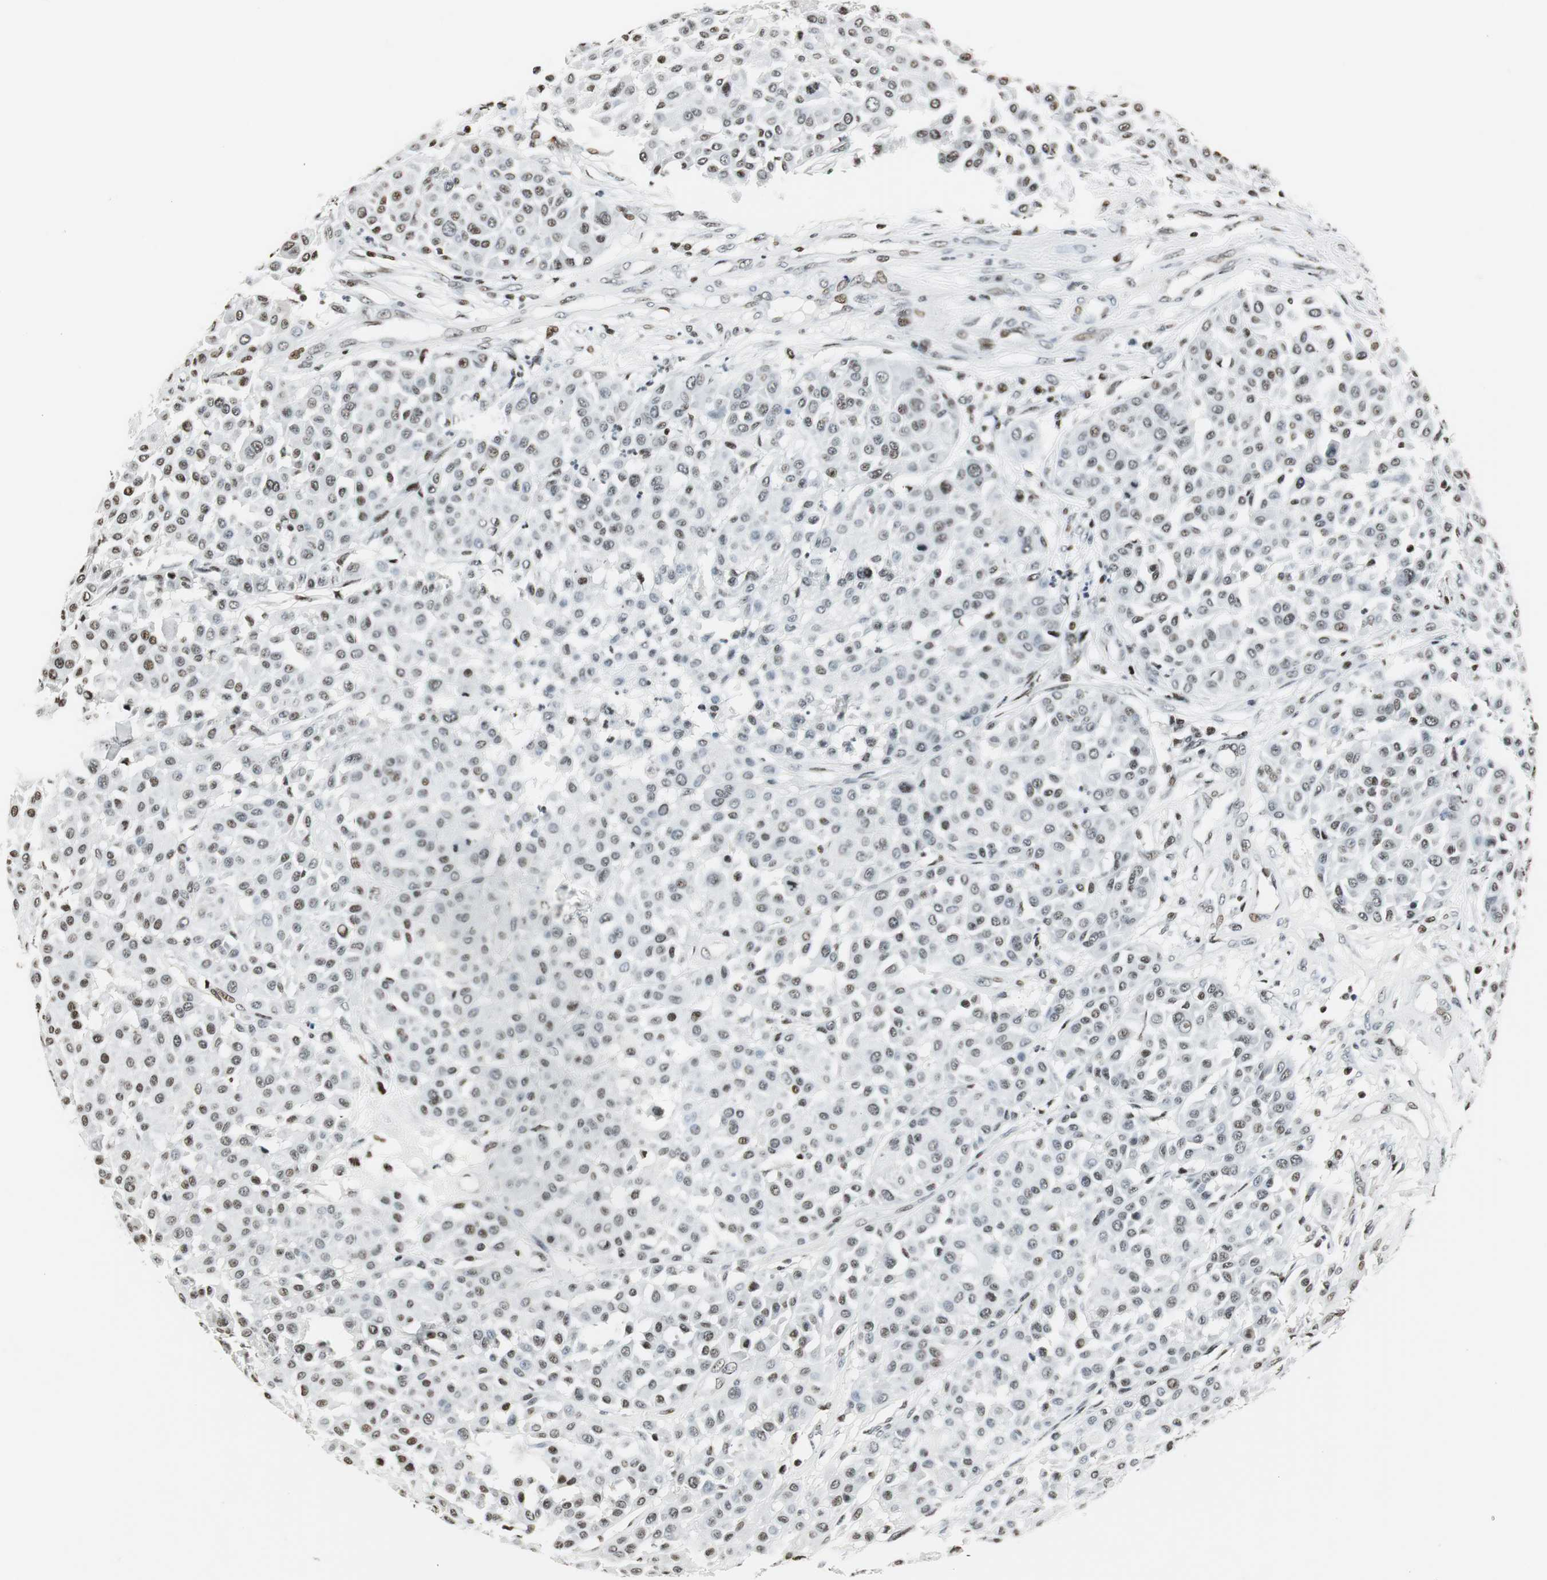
{"staining": {"intensity": "weak", "quantity": "<25%", "location": "nuclear"}, "tissue": "melanoma", "cell_type": "Tumor cells", "image_type": "cancer", "snomed": [{"axis": "morphology", "description": "Malignant melanoma, Metastatic site"}, {"axis": "topography", "description": "Soft tissue"}], "caption": "Tumor cells show no significant protein staining in malignant melanoma (metastatic site). Brightfield microscopy of immunohistochemistry stained with DAB (3,3'-diaminobenzidine) (brown) and hematoxylin (blue), captured at high magnification.", "gene": "RBBP4", "patient": {"sex": "male", "age": 41}}